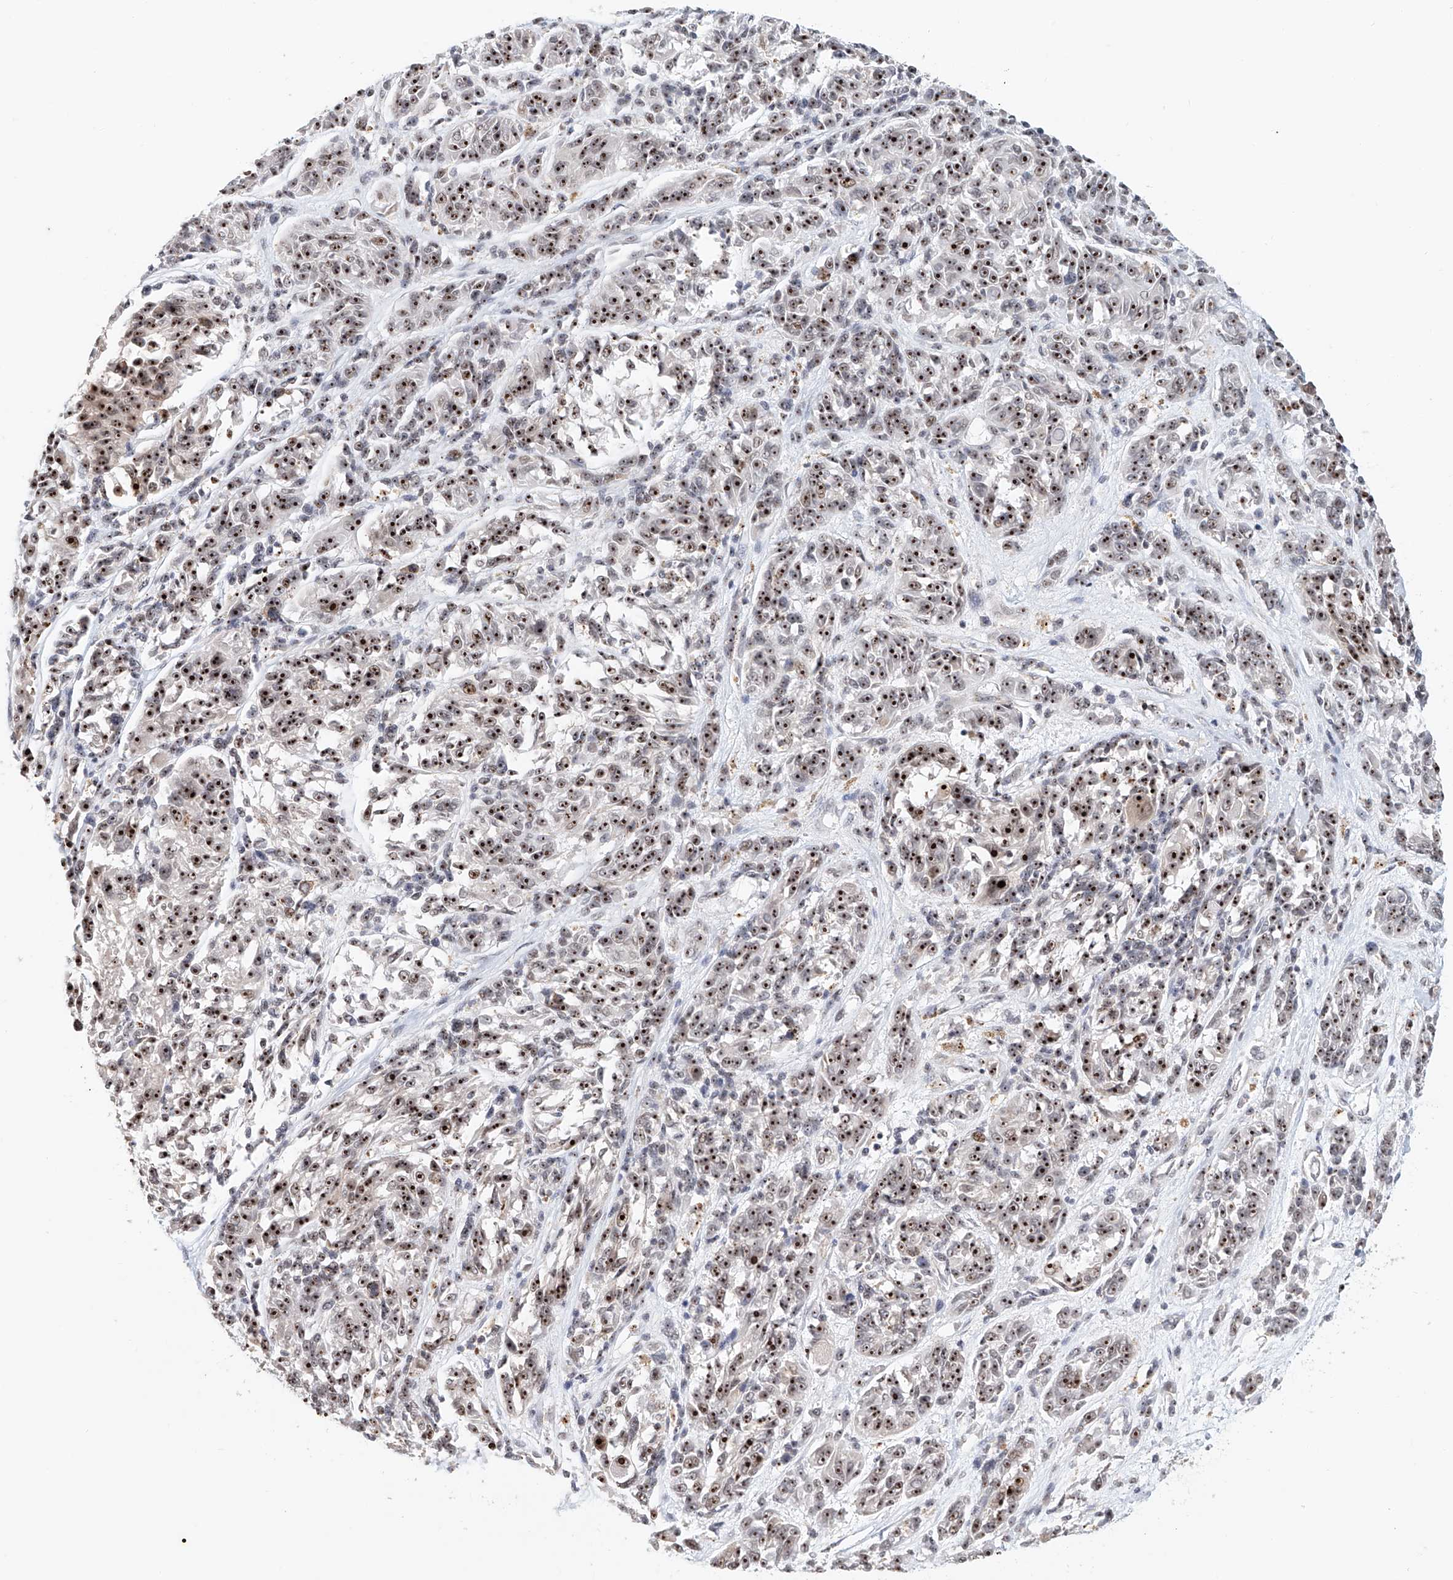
{"staining": {"intensity": "strong", "quantity": ">75%", "location": "nuclear"}, "tissue": "melanoma", "cell_type": "Tumor cells", "image_type": "cancer", "snomed": [{"axis": "morphology", "description": "Malignant melanoma, NOS"}, {"axis": "topography", "description": "Skin"}], "caption": "This image displays melanoma stained with IHC to label a protein in brown. The nuclear of tumor cells show strong positivity for the protein. Nuclei are counter-stained blue.", "gene": "PRUNE2", "patient": {"sex": "male", "age": 53}}